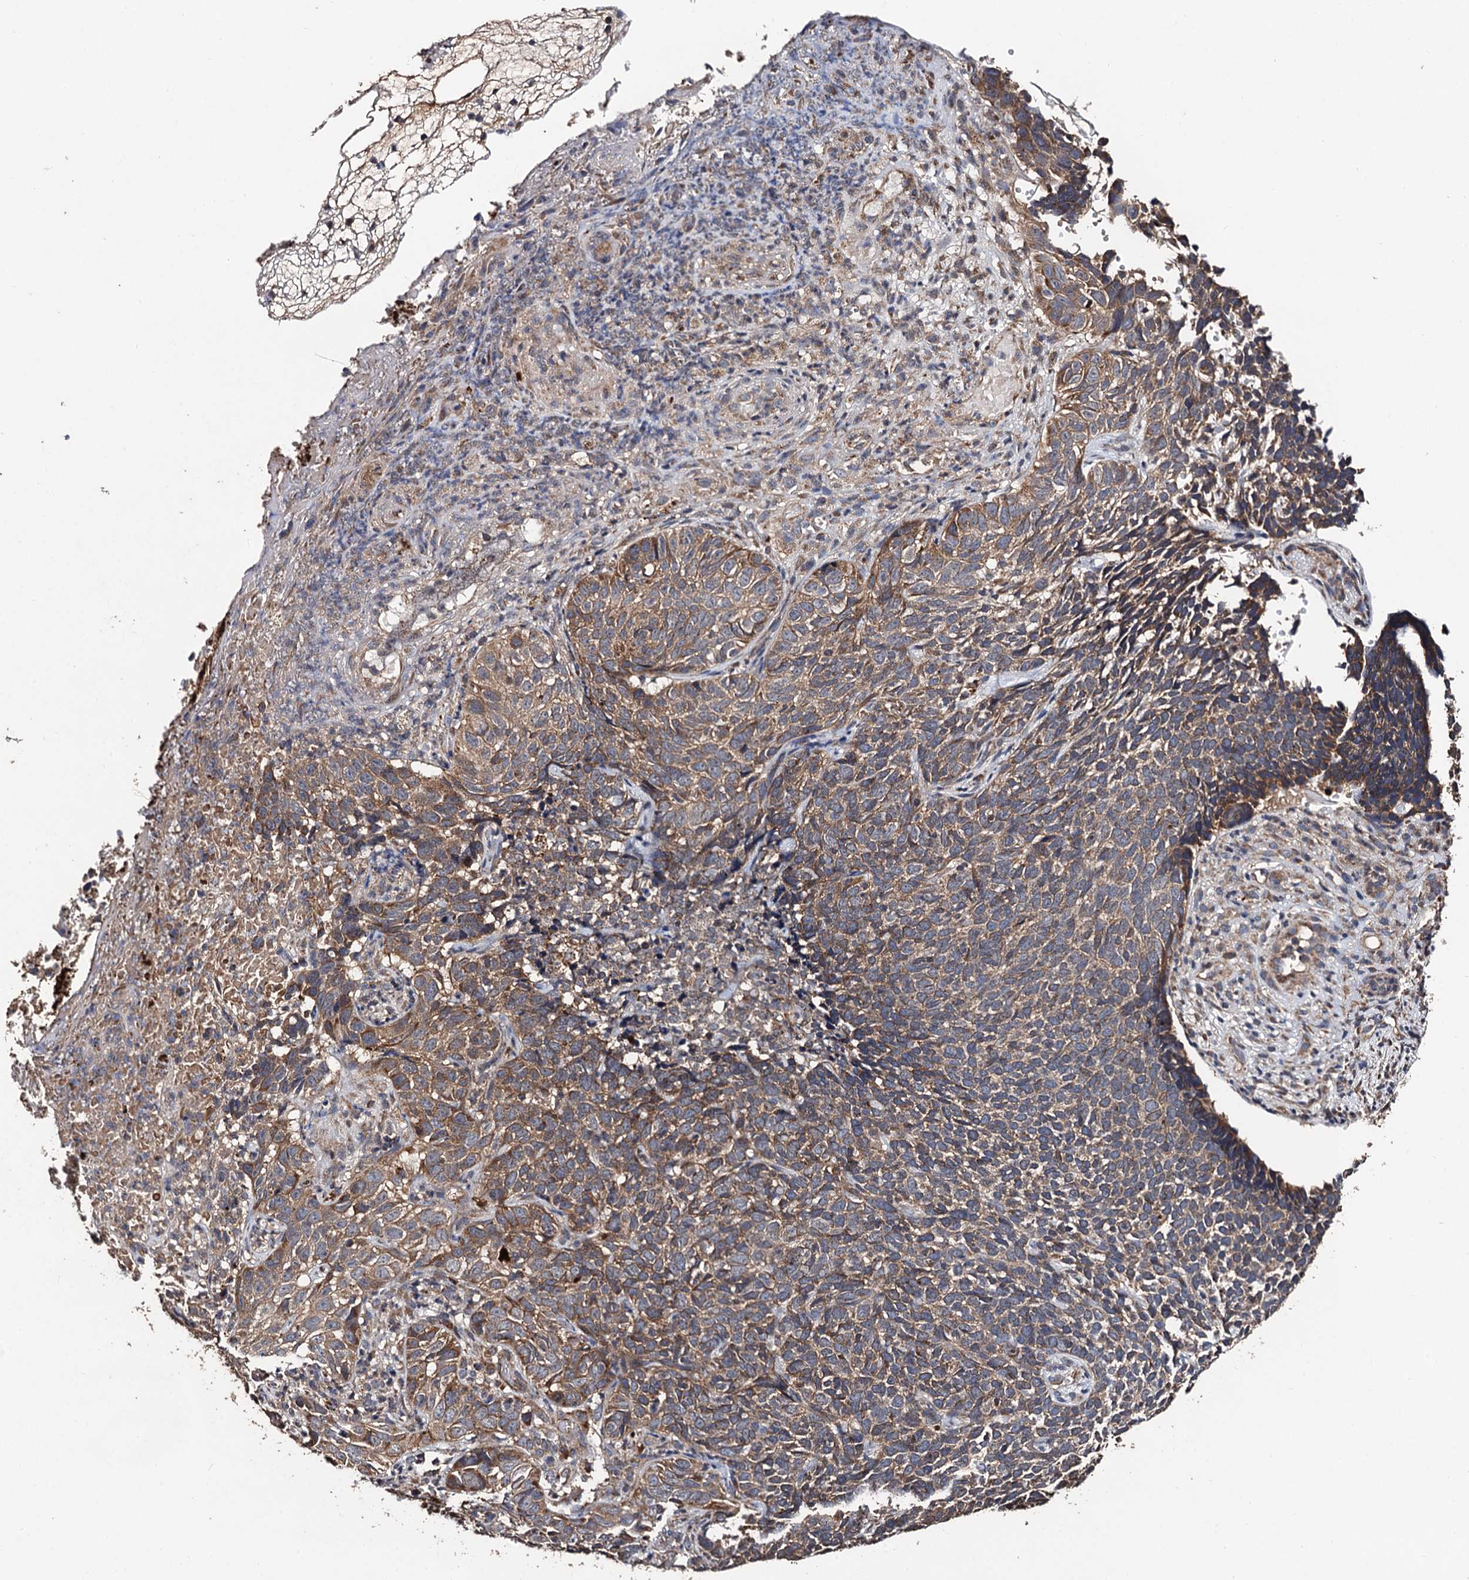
{"staining": {"intensity": "moderate", "quantity": ">75%", "location": "cytoplasmic/membranous"}, "tissue": "skin cancer", "cell_type": "Tumor cells", "image_type": "cancer", "snomed": [{"axis": "morphology", "description": "Basal cell carcinoma"}, {"axis": "topography", "description": "Skin"}], "caption": "Skin cancer (basal cell carcinoma) stained with a brown dye shows moderate cytoplasmic/membranous positive expression in approximately >75% of tumor cells.", "gene": "PPTC7", "patient": {"sex": "female", "age": 84}}